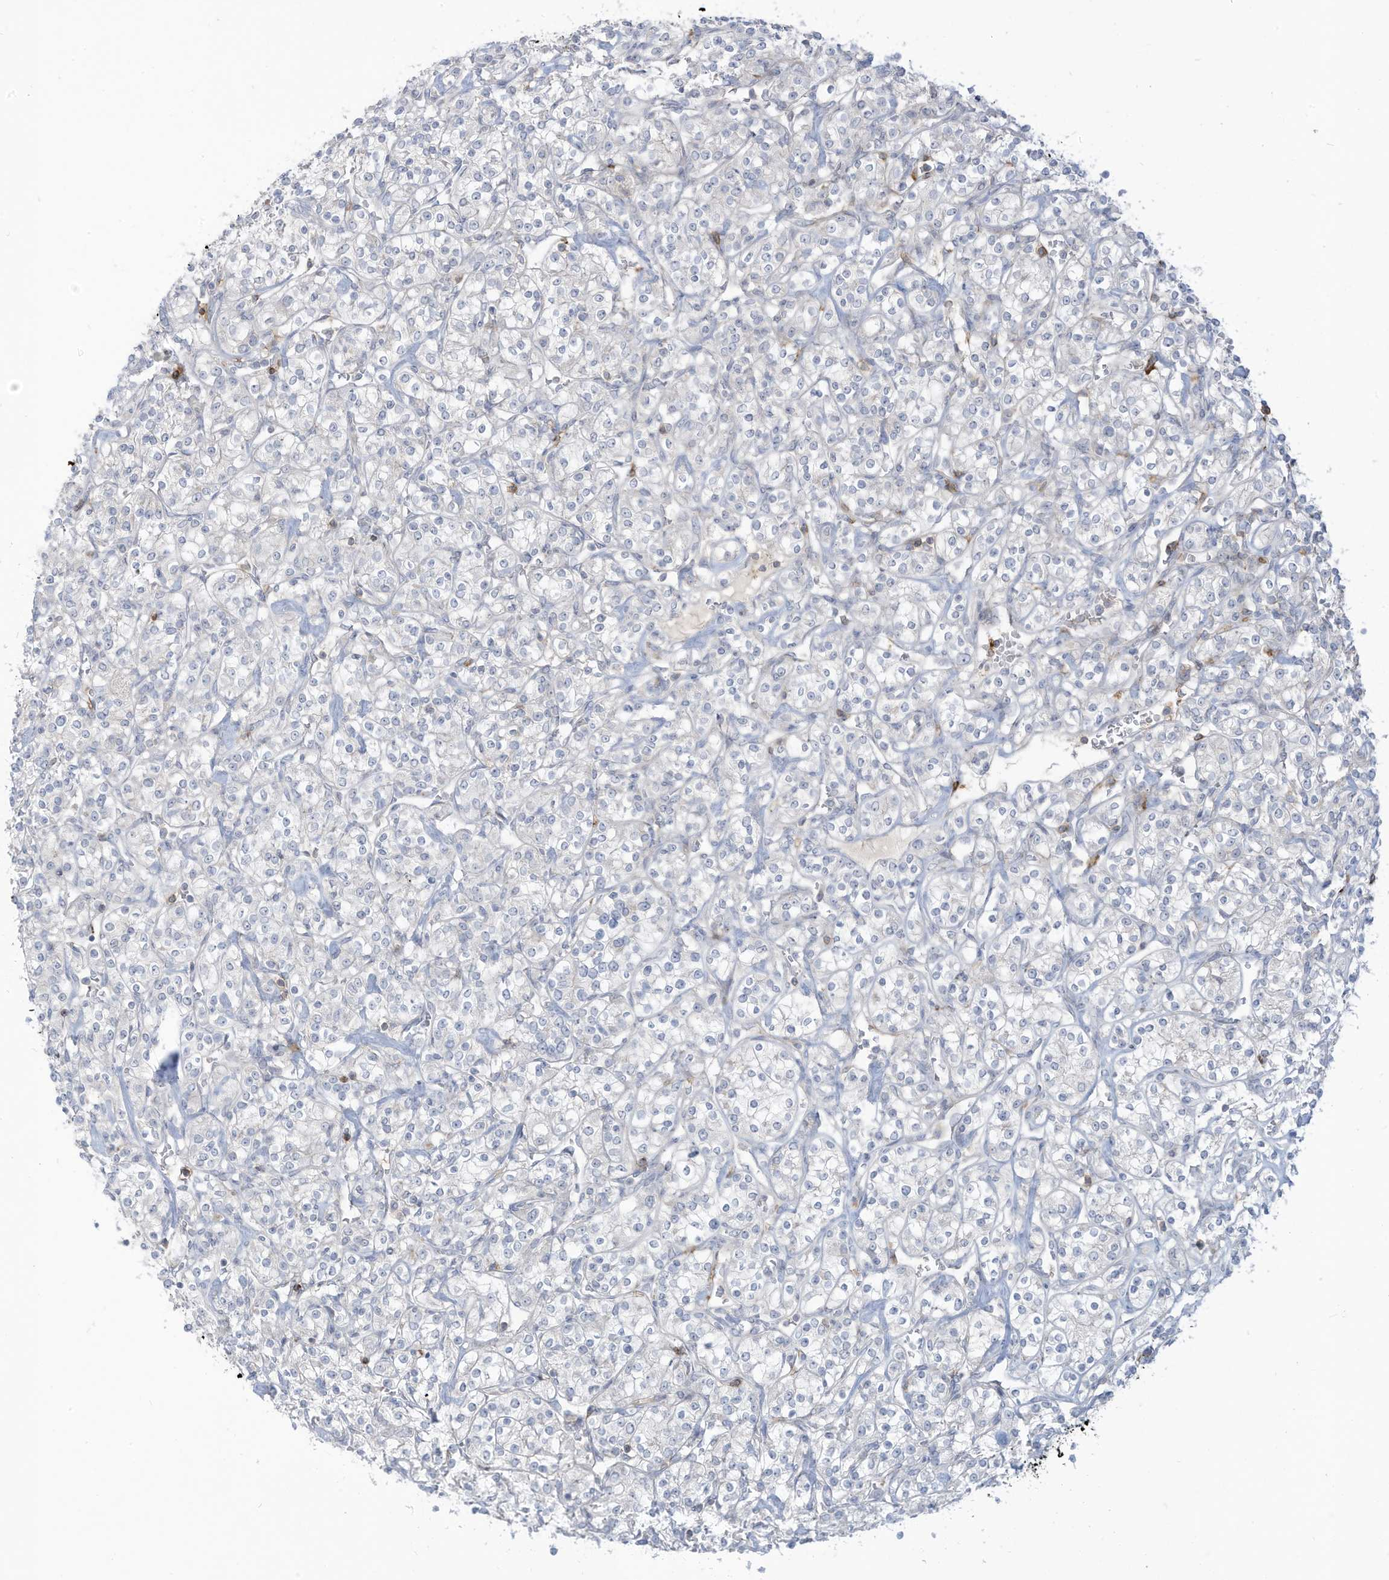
{"staining": {"intensity": "negative", "quantity": "none", "location": "none"}, "tissue": "renal cancer", "cell_type": "Tumor cells", "image_type": "cancer", "snomed": [{"axis": "morphology", "description": "Adenocarcinoma, NOS"}, {"axis": "topography", "description": "Kidney"}], "caption": "An image of adenocarcinoma (renal) stained for a protein shows no brown staining in tumor cells.", "gene": "NOTO", "patient": {"sex": "male", "age": 77}}